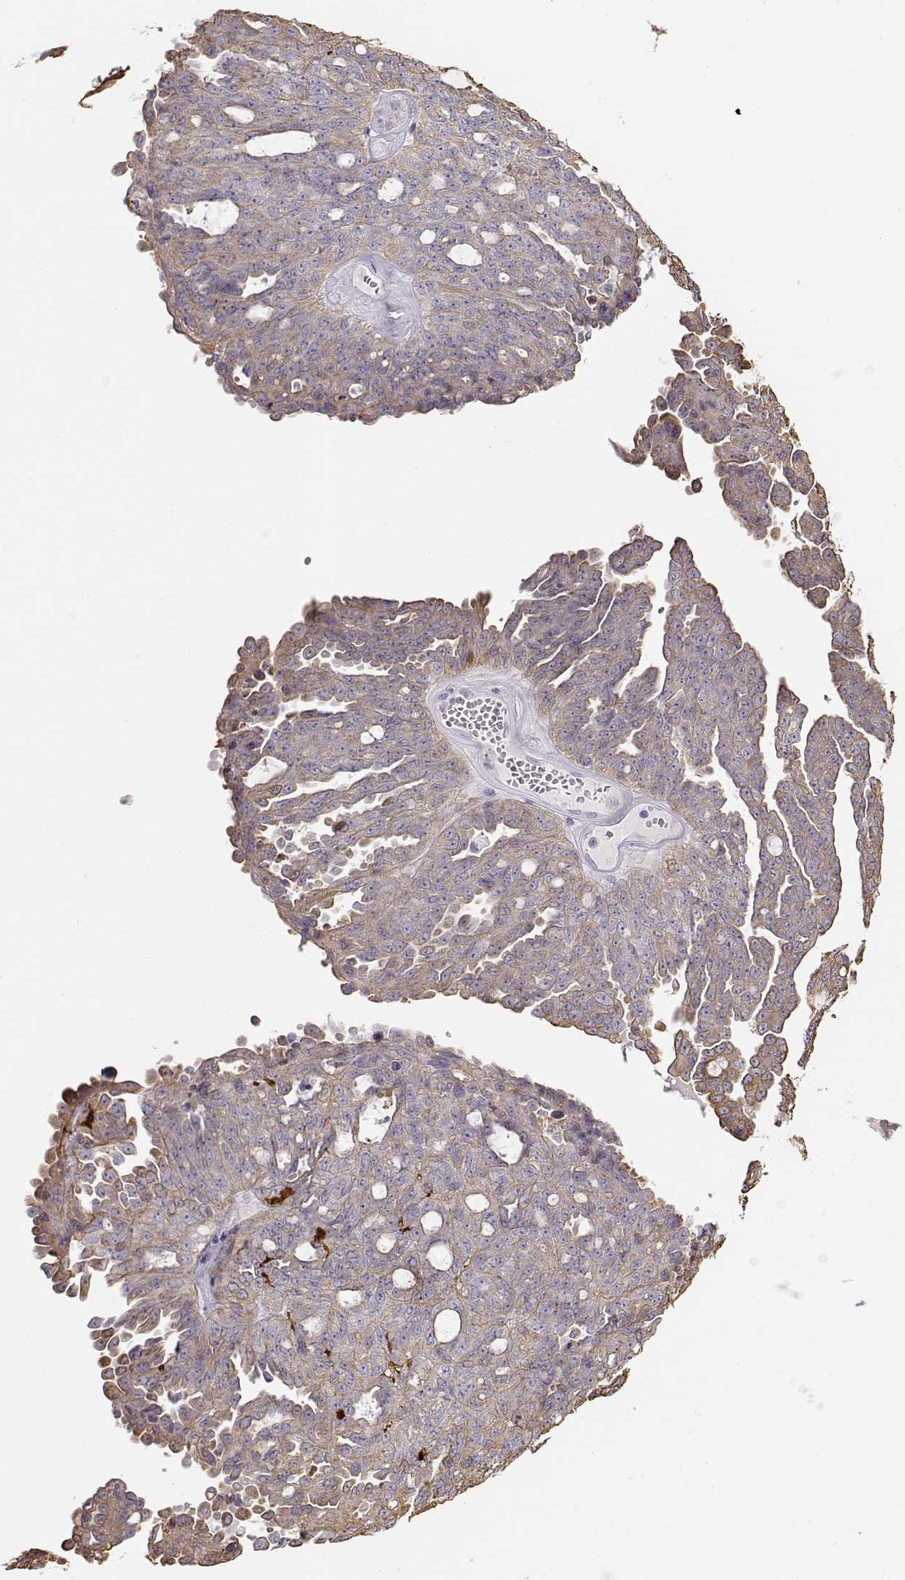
{"staining": {"intensity": "weak", "quantity": "25%-75%", "location": "cytoplasmic/membranous"}, "tissue": "ovarian cancer", "cell_type": "Tumor cells", "image_type": "cancer", "snomed": [{"axis": "morphology", "description": "Cystadenocarcinoma, serous, NOS"}, {"axis": "topography", "description": "Ovary"}], "caption": "Immunohistochemistry (IHC) micrograph of human ovarian serous cystadenocarcinoma stained for a protein (brown), which exhibits low levels of weak cytoplasmic/membranous positivity in about 25%-75% of tumor cells.", "gene": "S100B", "patient": {"sex": "female", "age": 71}}